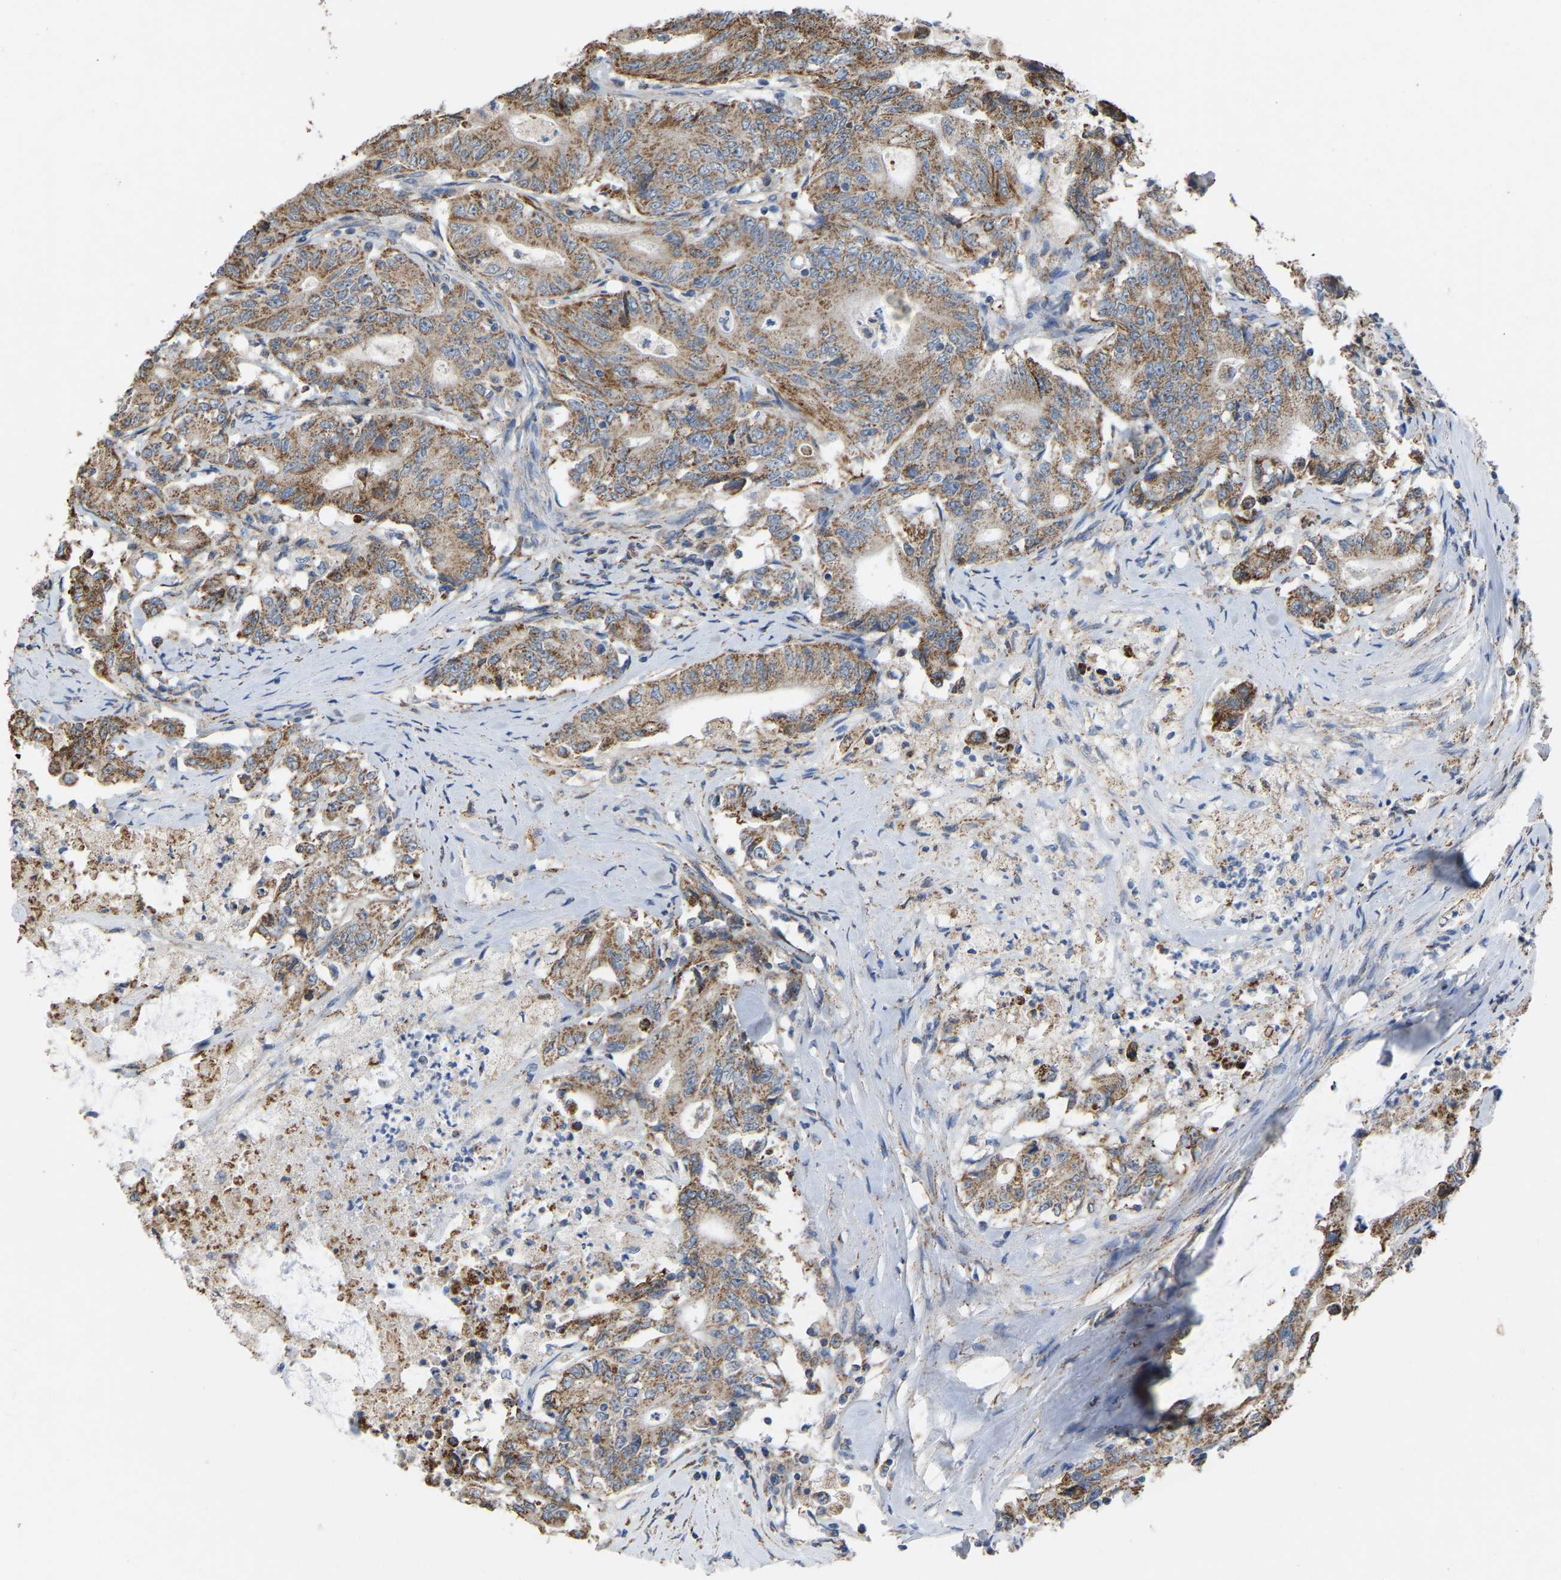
{"staining": {"intensity": "moderate", "quantity": ">75%", "location": "cytoplasmic/membranous"}, "tissue": "colorectal cancer", "cell_type": "Tumor cells", "image_type": "cancer", "snomed": [{"axis": "morphology", "description": "Adenocarcinoma, NOS"}, {"axis": "topography", "description": "Colon"}], "caption": "Tumor cells exhibit medium levels of moderate cytoplasmic/membranous positivity in about >75% of cells in human colorectal adenocarcinoma.", "gene": "BCL10", "patient": {"sex": "female", "age": 77}}